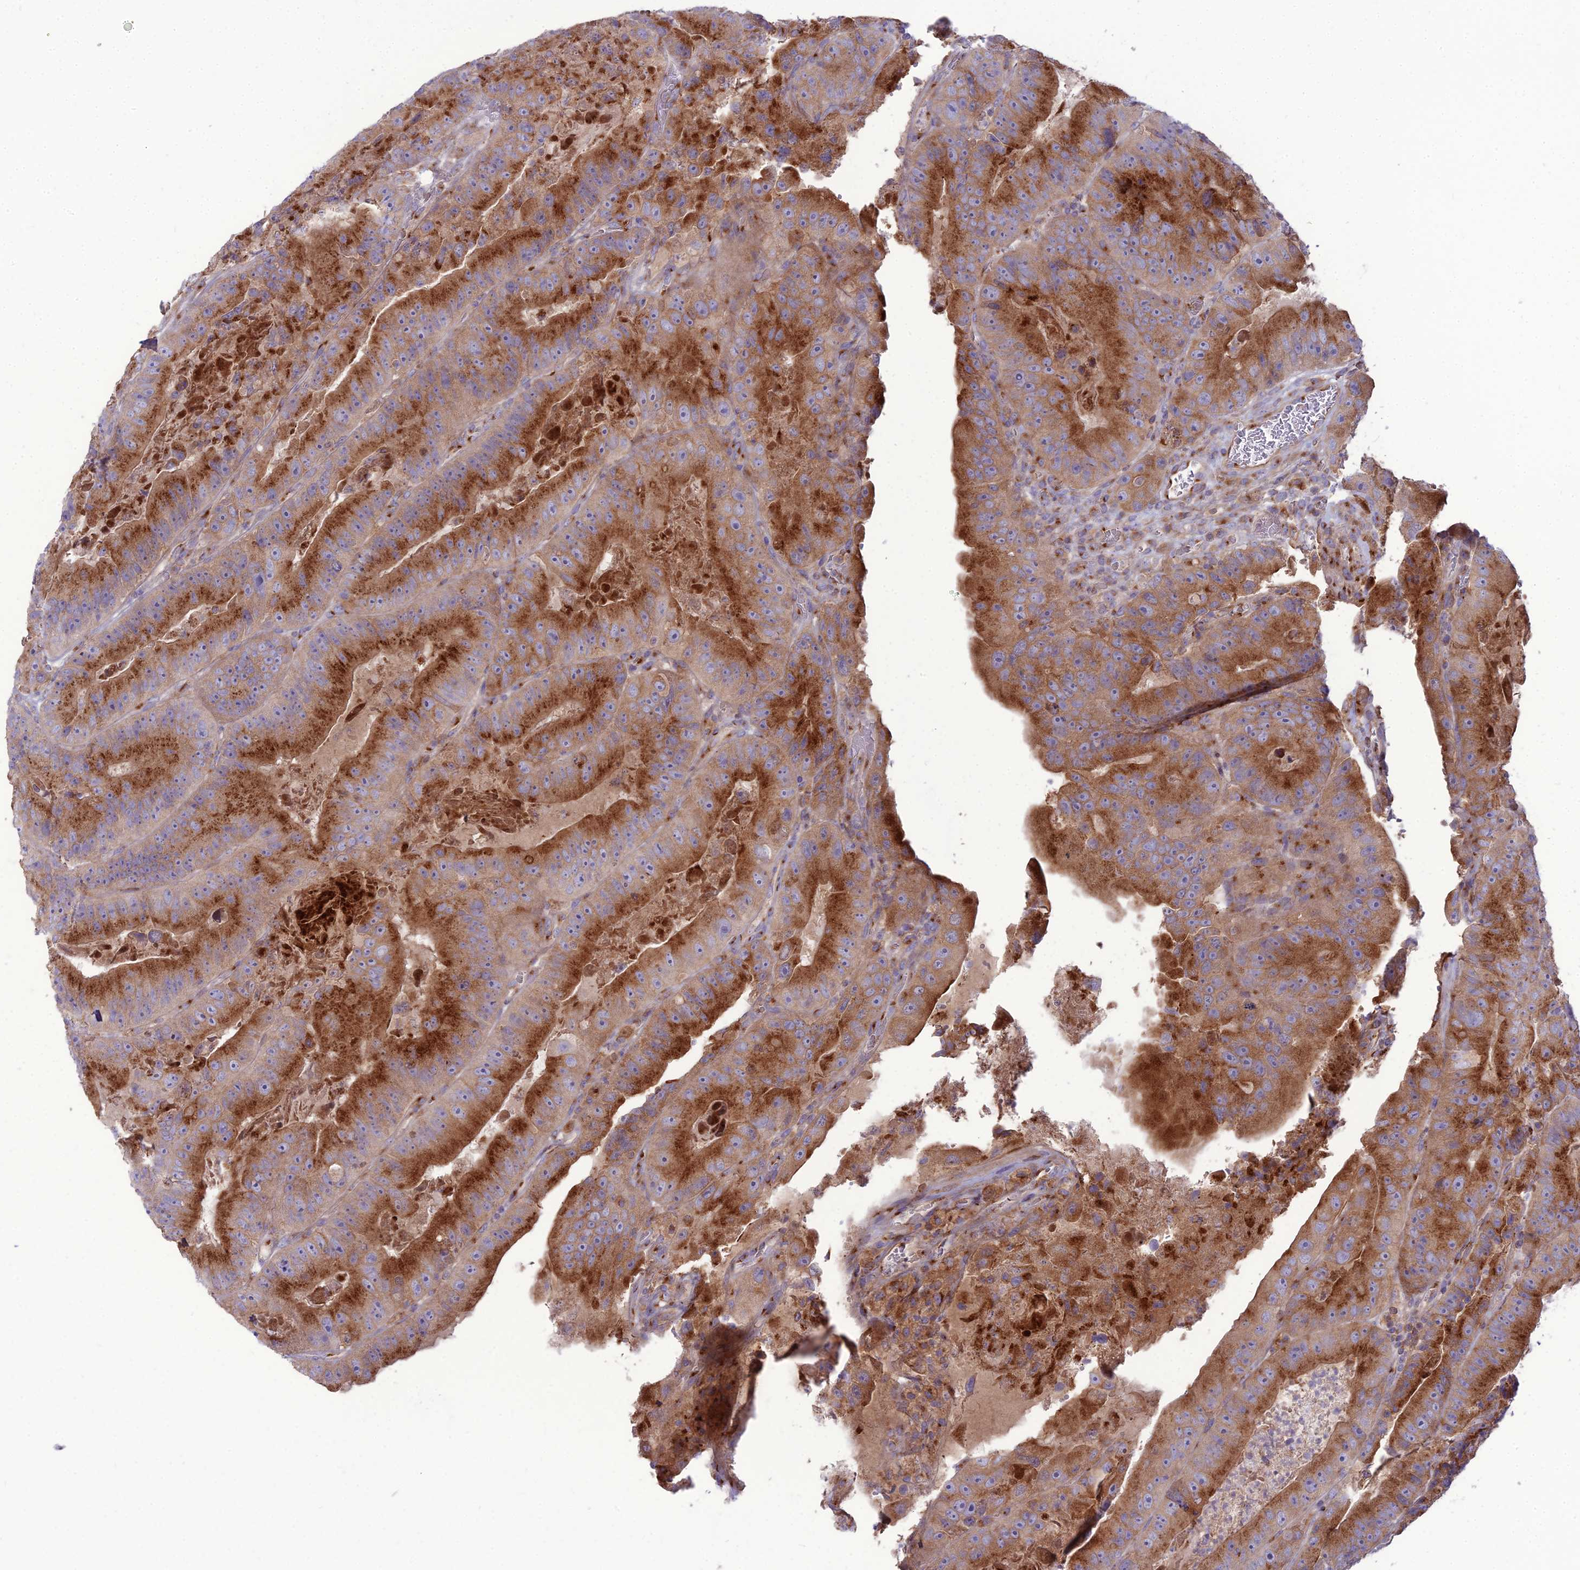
{"staining": {"intensity": "strong", "quantity": "25%-75%", "location": "cytoplasmic/membranous"}, "tissue": "colorectal cancer", "cell_type": "Tumor cells", "image_type": "cancer", "snomed": [{"axis": "morphology", "description": "Adenocarcinoma, NOS"}, {"axis": "topography", "description": "Colon"}], "caption": "Immunohistochemistry (IHC) micrograph of neoplastic tissue: colorectal cancer stained using immunohistochemistry (IHC) shows high levels of strong protein expression localized specifically in the cytoplasmic/membranous of tumor cells, appearing as a cytoplasmic/membranous brown color.", "gene": "SPRYD7", "patient": {"sex": "female", "age": 86}}